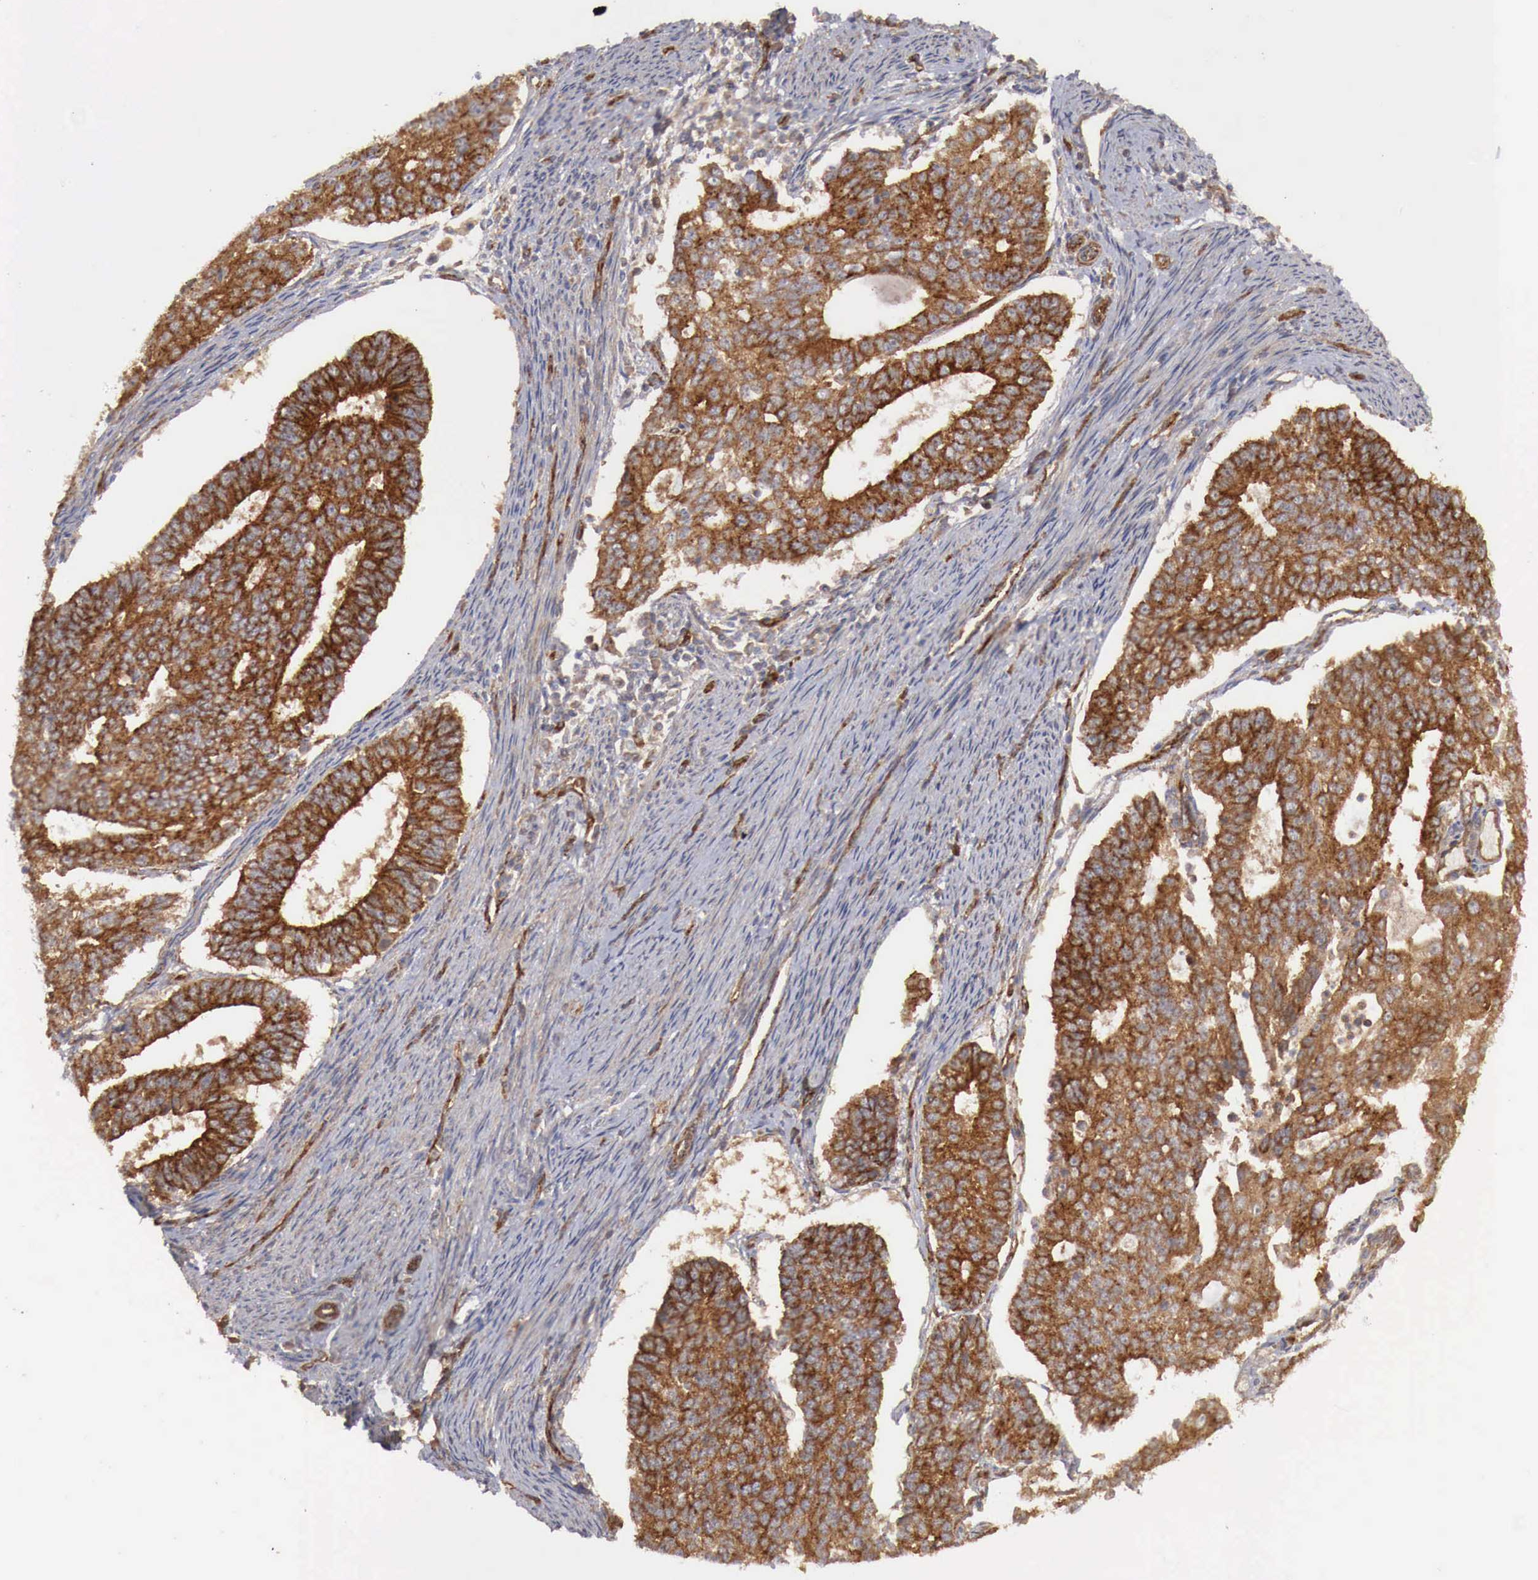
{"staining": {"intensity": "strong", "quantity": ">75%", "location": "cytoplasmic/membranous"}, "tissue": "endometrial cancer", "cell_type": "Tumor cells", "image_type": "cancer", "snomed": [{"axis": "morphology", "description": "Adenocarcinoma, NOS"}, {"axis": "topography", "description": "Endometrium"}], "caption": "Protein staining displays strong cytoplasmic/membranous expression in approximately >75% of tumor cells in endometrial cancer (adenocarcinoma).", "gene": "ARMCX4", "patient": {"sex": "female", "age": 56}}